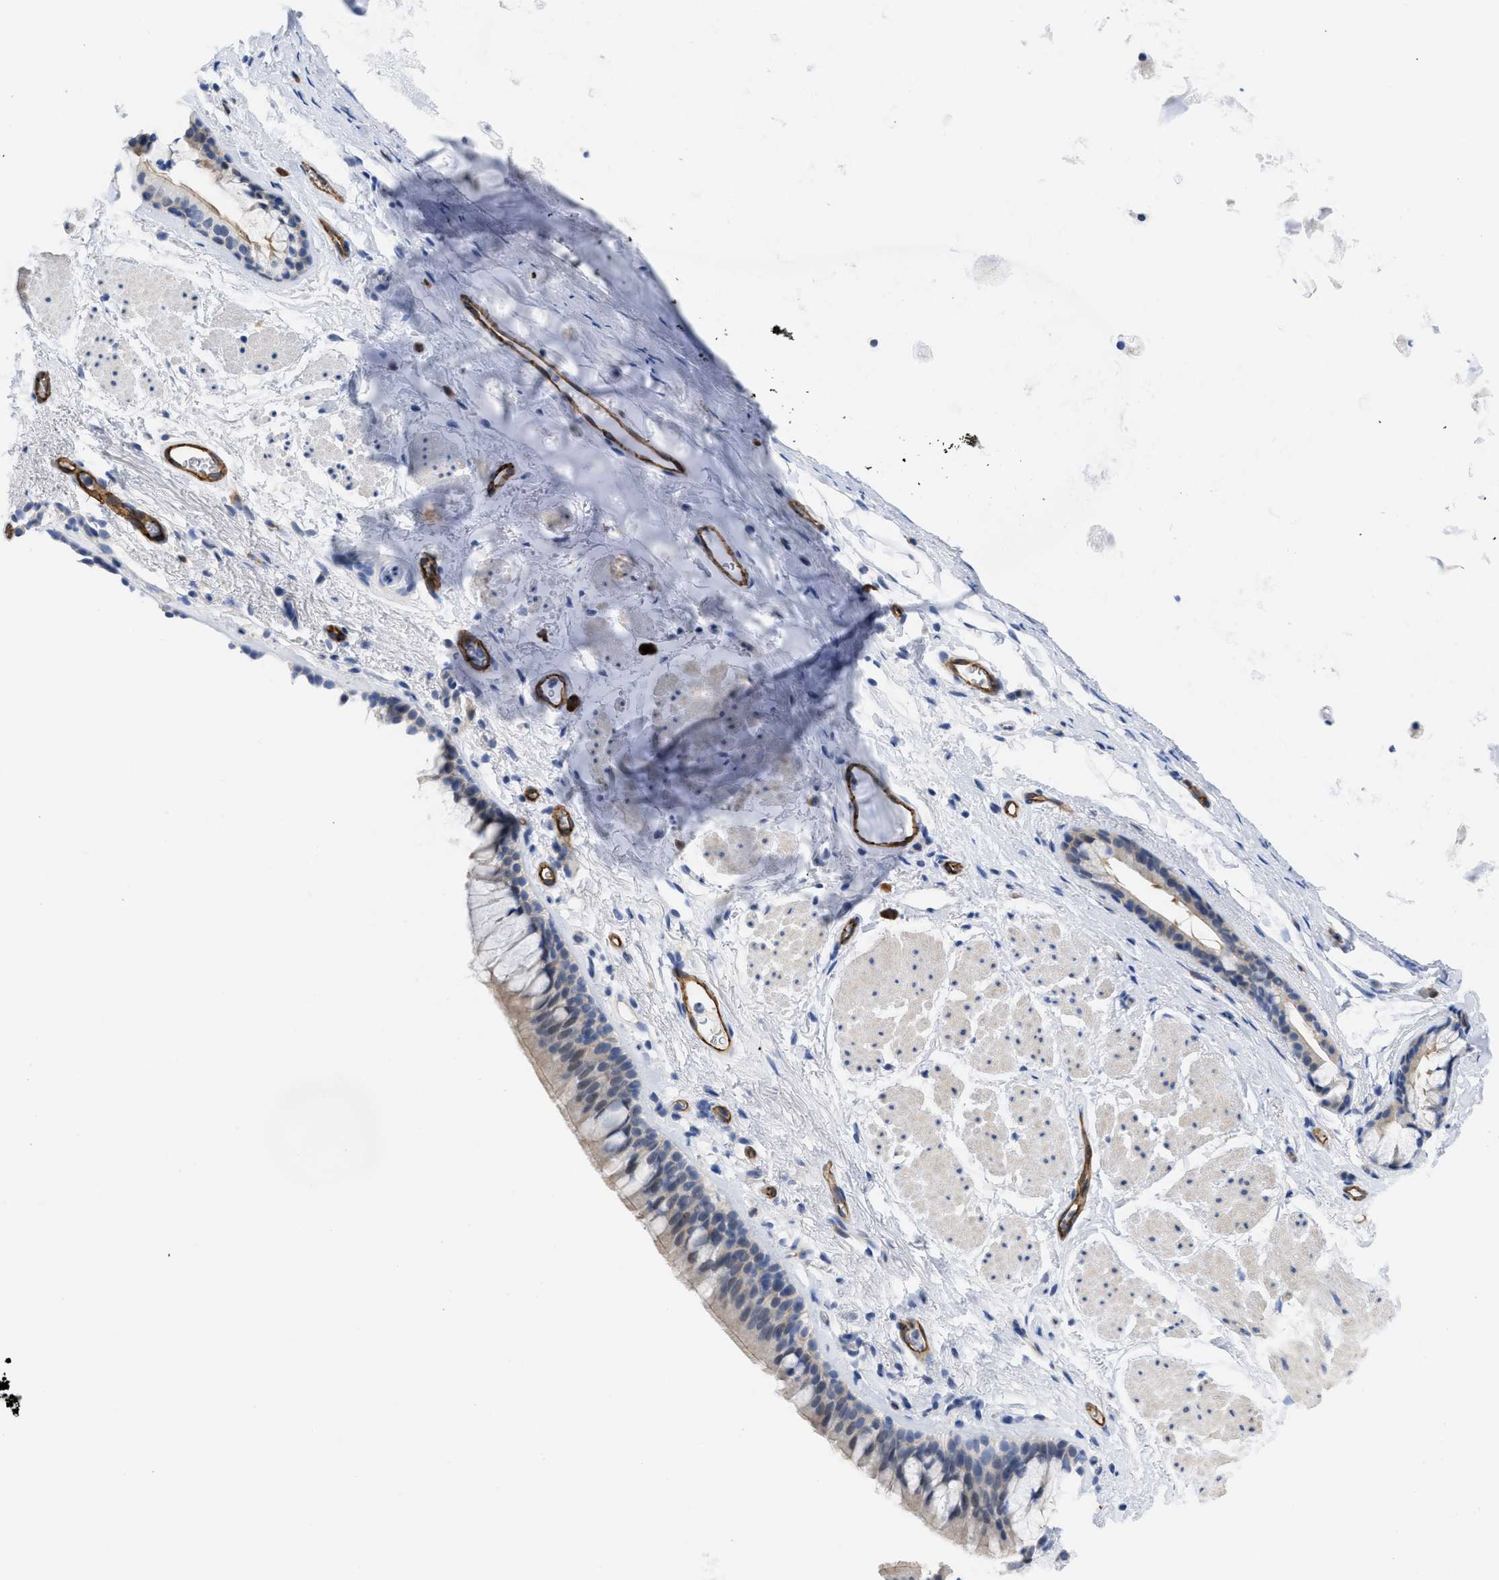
{"staining": {"intensity": "moderate", "quantity": "25%-75%", "location": "cytoplasmic/membranous"}, "tissue": "bronchus", "cell_type": "Respiratory epithelial cells", "image_type": "normal", "snomed": [{"axis": "morphology", "description": "Normal tissue, NOS"}, {"axis": "topography", "description": "Cartilage tissue"}, {"axis": "topography", "description": "Bronchus"}], "caption": "IHC staining of normal bronchus, which demonstrates medium levels of moderate cytoplasmic/membranous positivity in approximately 25%-75% of respiratory epithelial cells indicating moderate cytoplasmic/membranous protein expression. The staining was performed using DAB (3,3'-diaminobenzidine) (brown) for protein detection and nuclei were counterstained in hematoxylin (blue).", "gene": "ACKR1", "patient": {"sex": "female", "age": 53}}